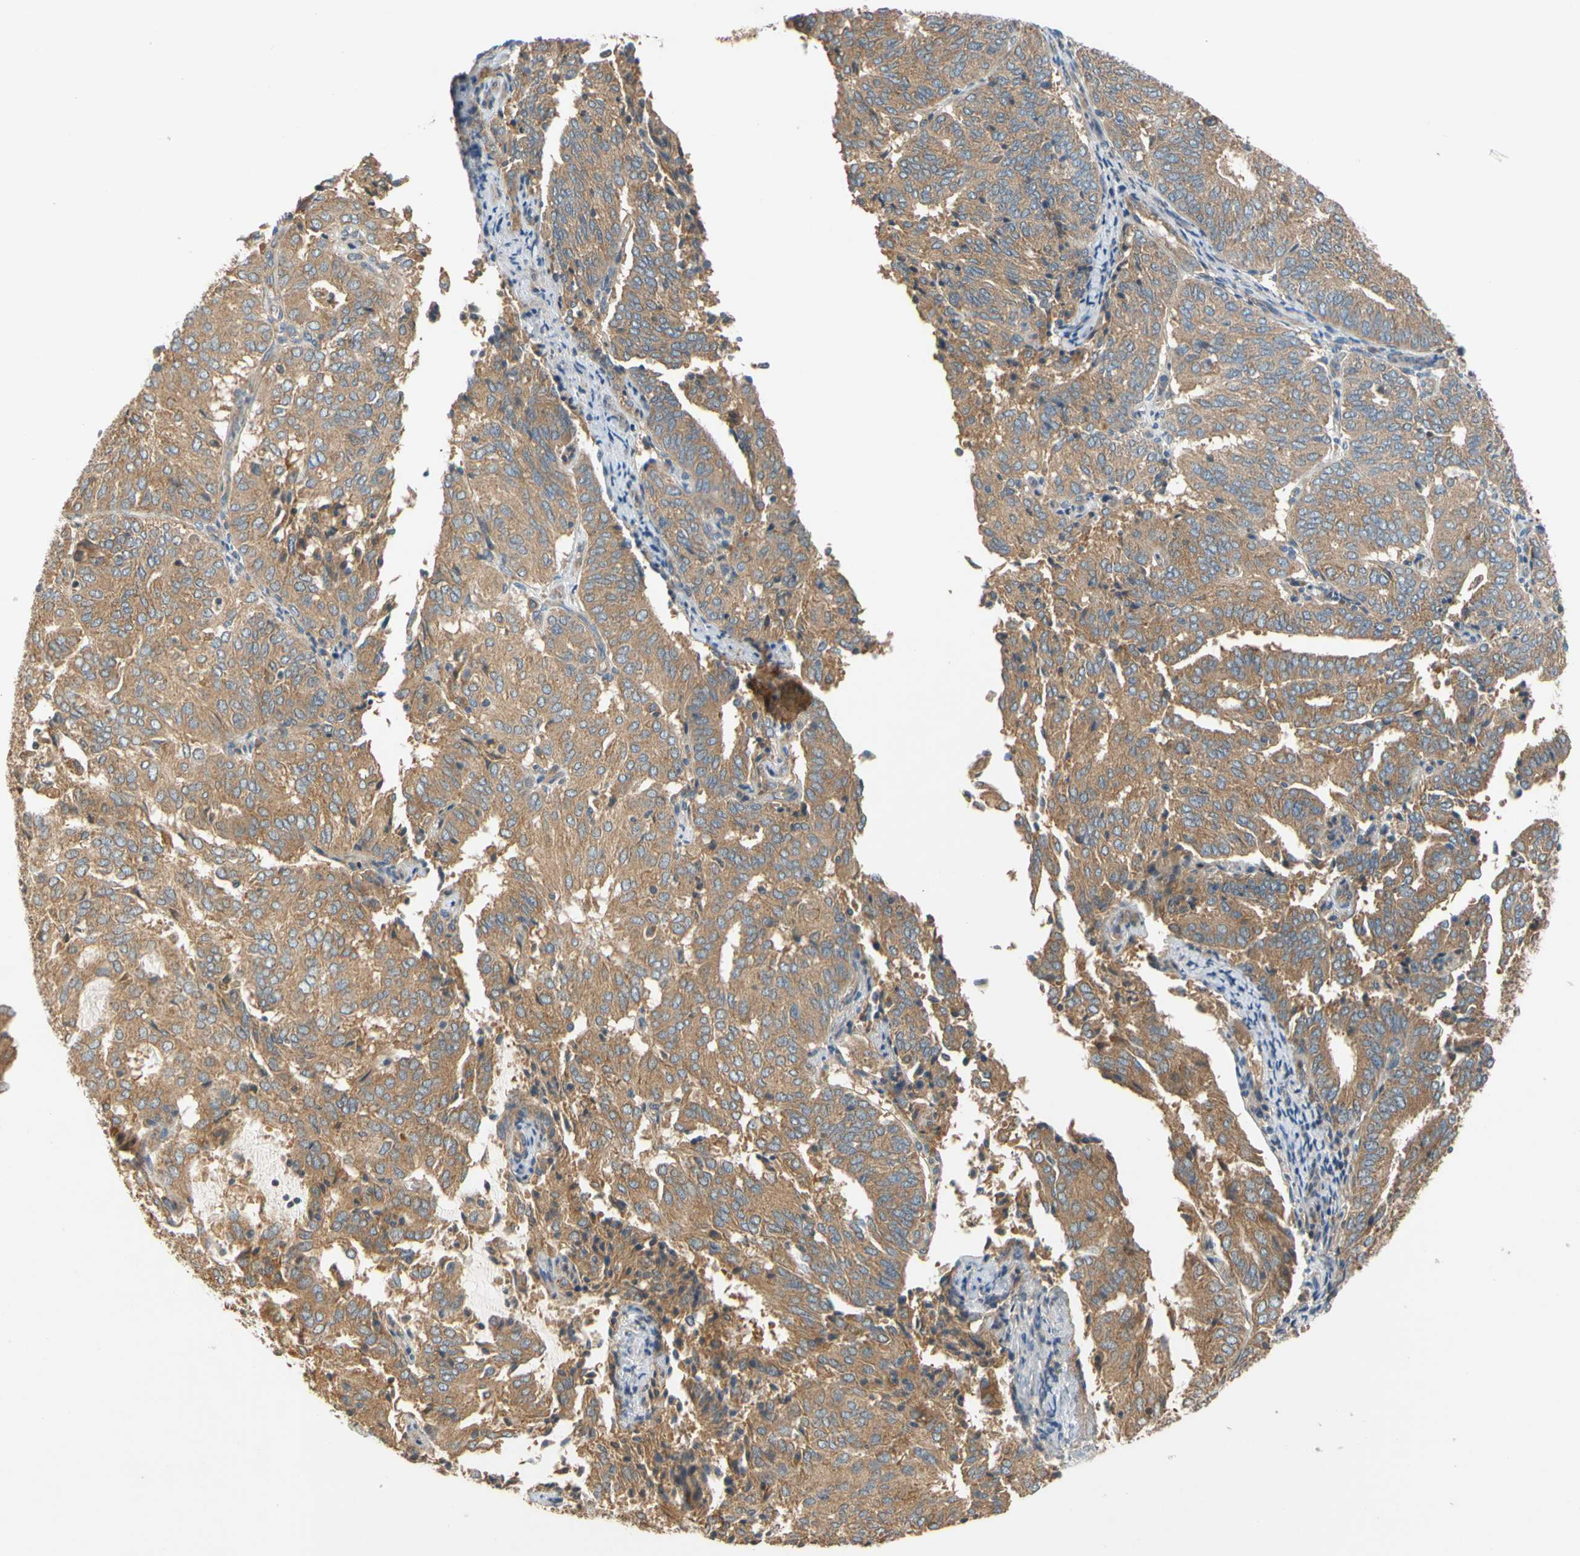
{"staining": {"intensity": "moderate", "quantity": ">75%", "location": "cytoplasmic/membranous"}, "tissue": "endometrial cancer", "cell_type": "Tumor cells", "image_type": "cancer", "snomed": [{"axis": "morphology", "description": "Adenocarcinoma, NOS"}, {"axis": "topography", "description": "Uterus"}], "caption": "High-magnification brightfield microscopy of endometrial adenocarcinoma stained with DAB (brown) and counterstained with hematoxylin (blue). tumor cells exhibit moderate cytoplasmic/membranous positivity is appreciated in approximately>75% of cells.", "gene": "USP46", "patient": {"sex": "female", "age": 60}}